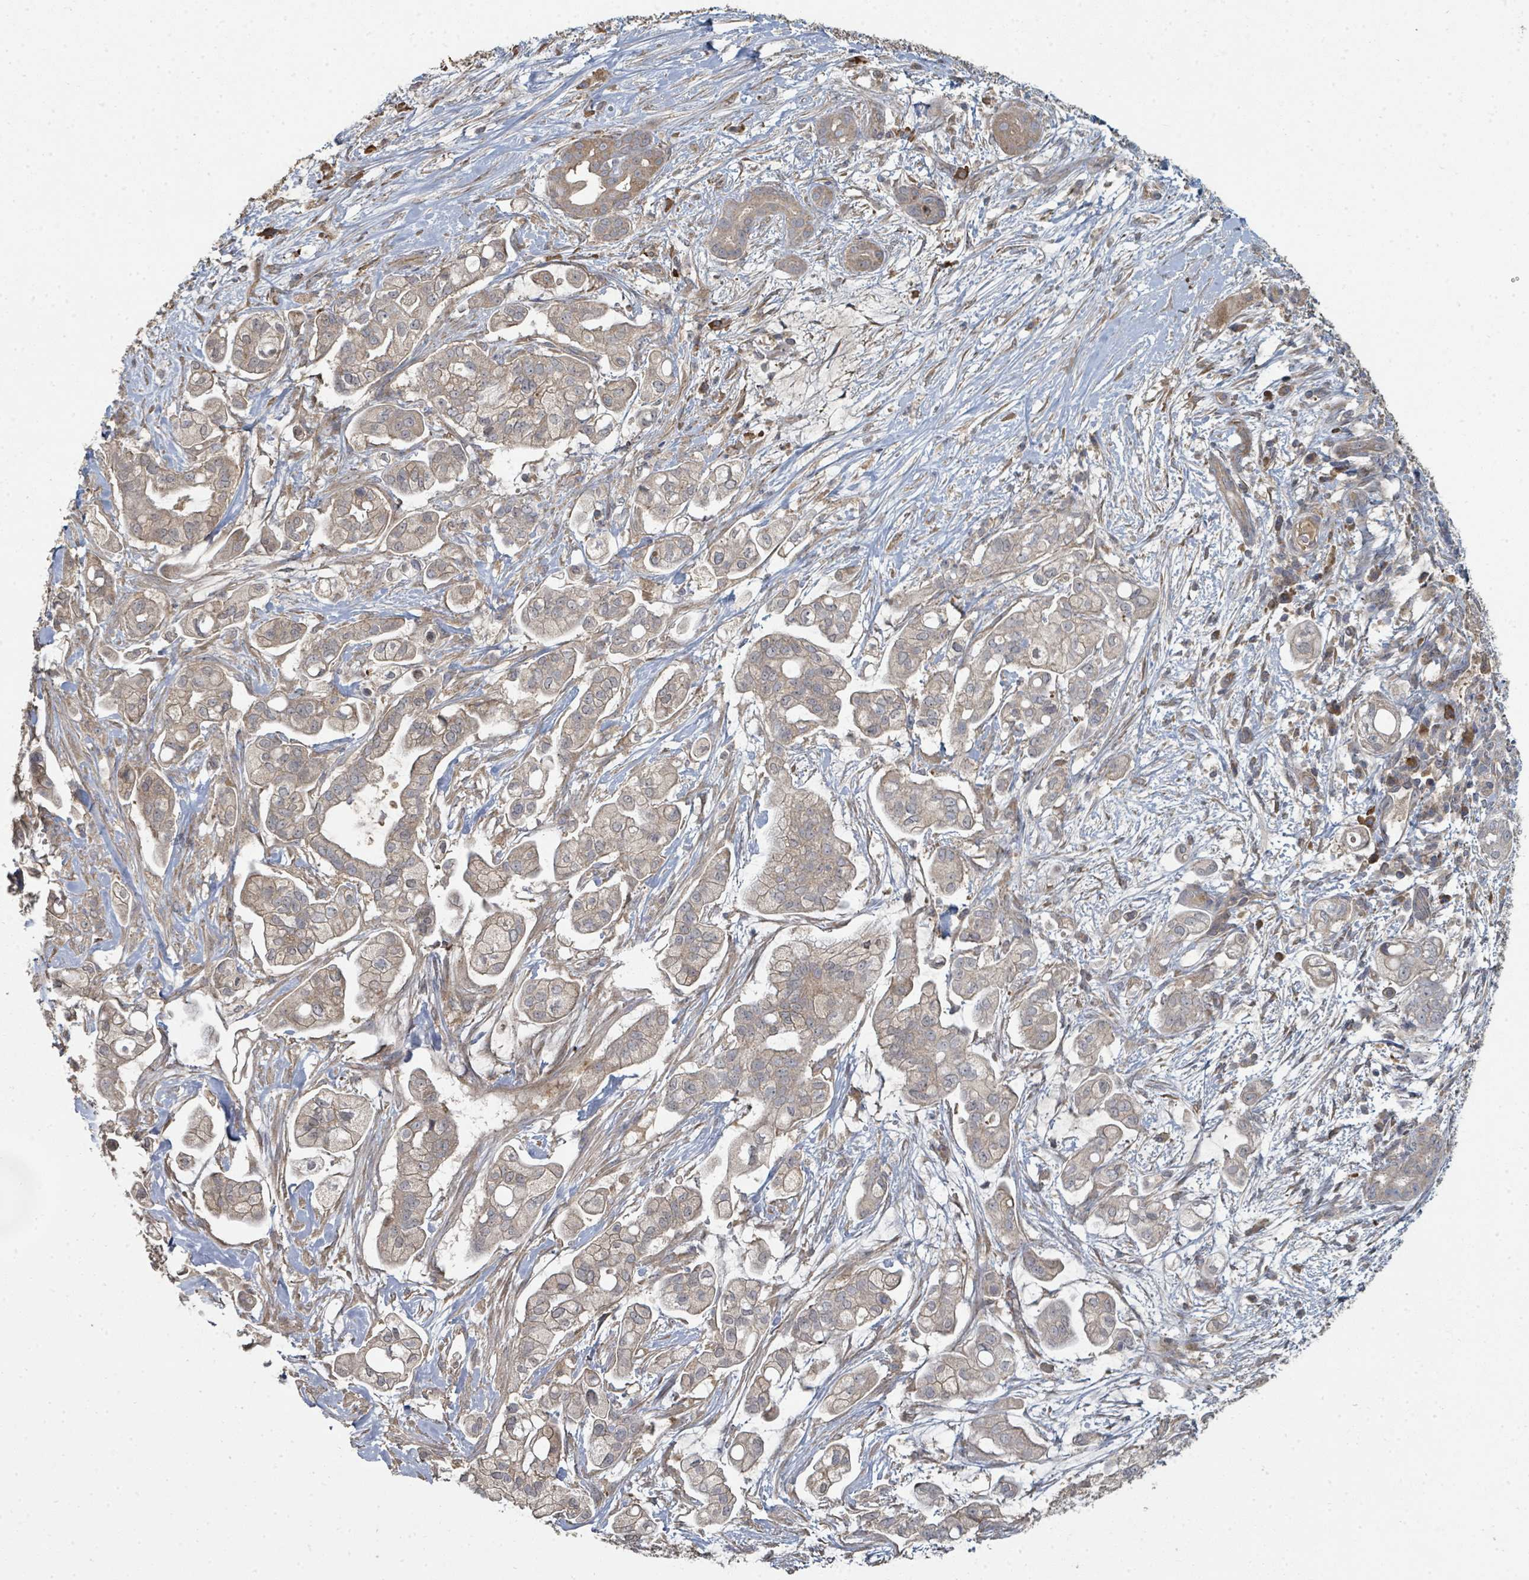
{"staining": {"intensity": "weak", "quantity": ">75%", "location": "cytoplasmic/membranous"}, "tissue": "pancreatic cancer", "cell_type": "Tumor cells", "image_type": "cancer", "snomed": [{"axis": "morphology", "description": "Adenocarcinoma, NOS"}, {"axis": "topography", "description": "Pancreas"}], "caption": "Immunohistochemical staining of pancreatic cancer (adenocarcinoma) demonstrates weak cytoplasmic/membranous protein expression in approximately >75% of tumor cells.", "gene": "WDFY1", "patient": {"sex": "female", "age": 69}}